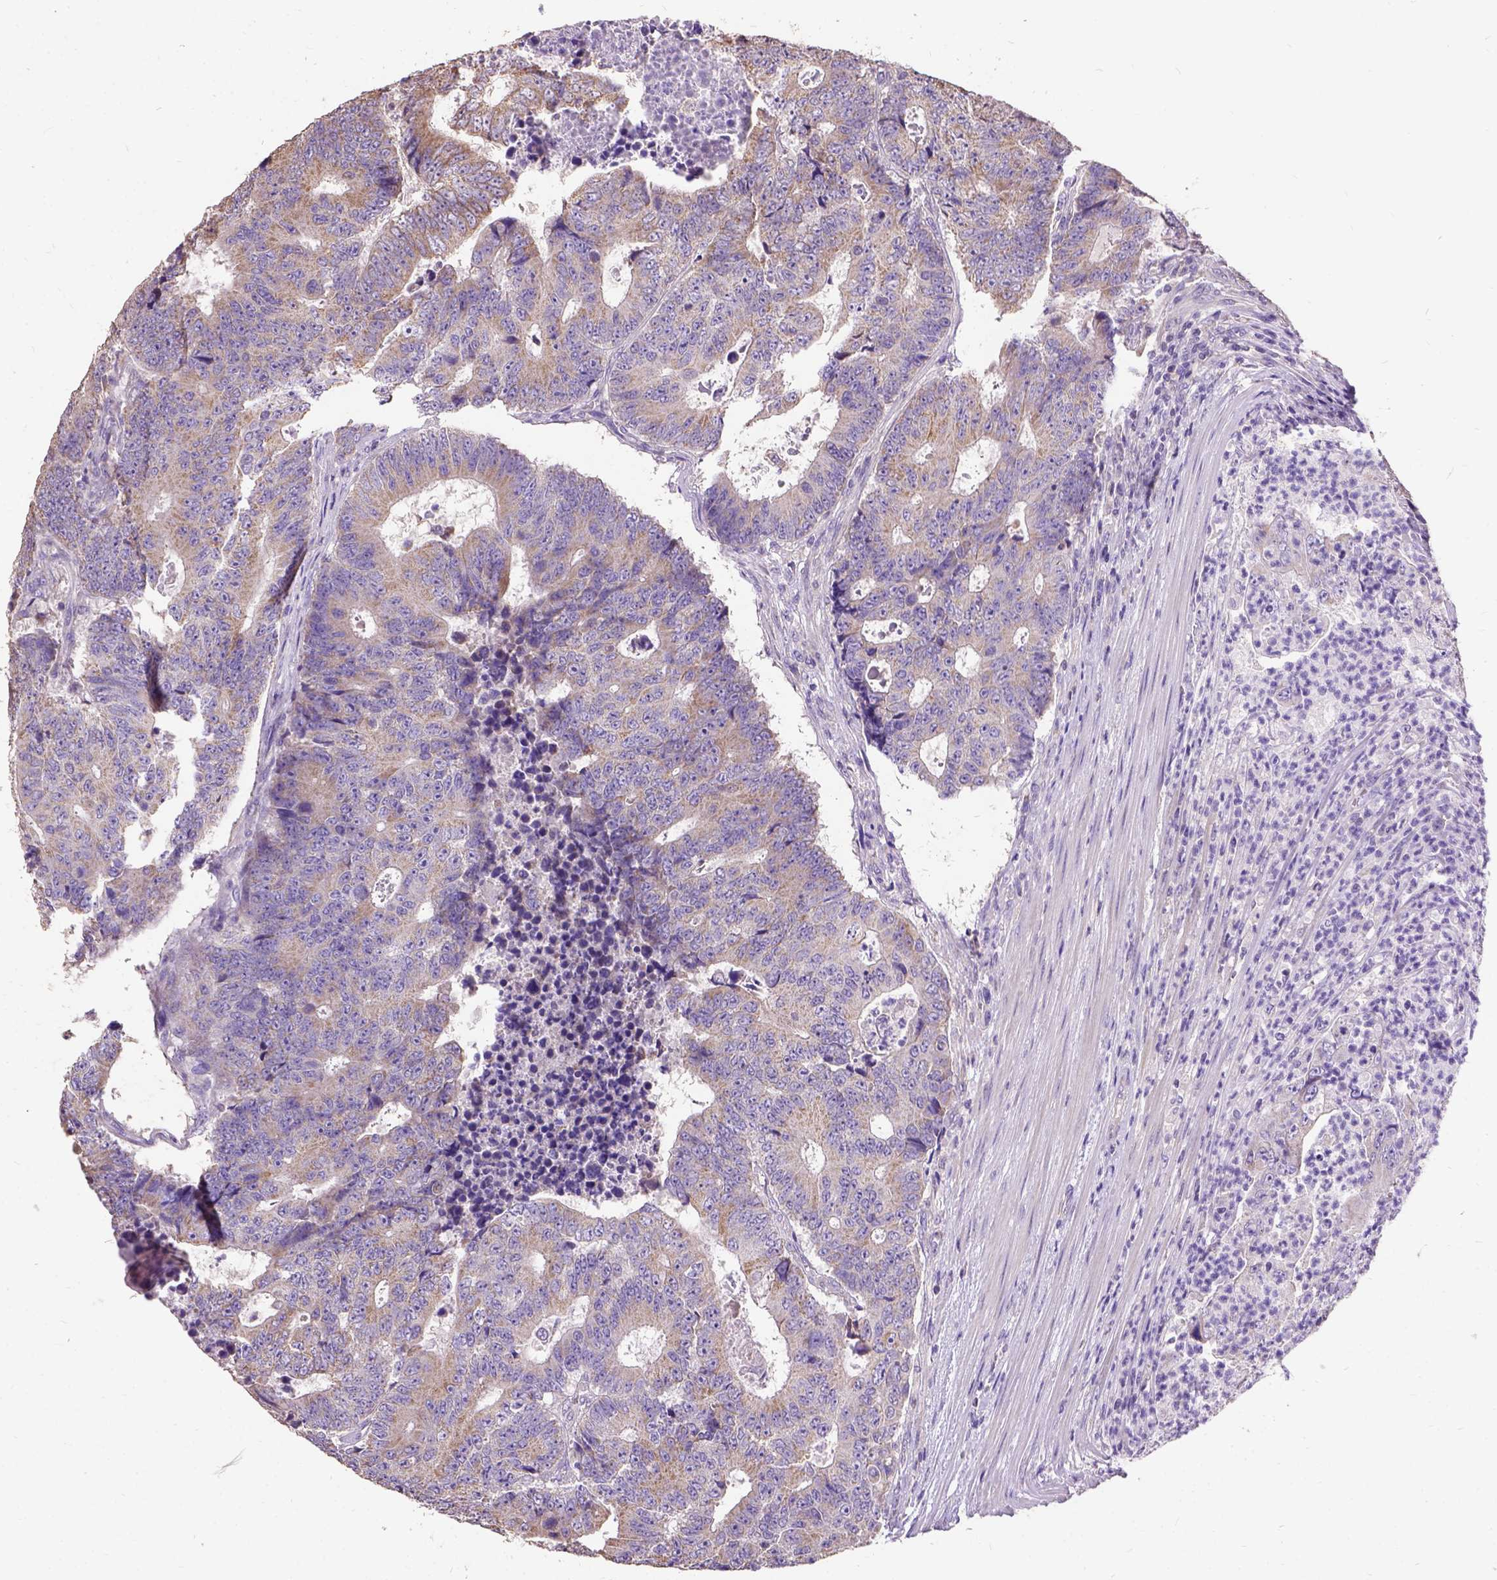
{"staining": {"intensity": "moderate", "quantity": ">75%", "location": "cytoplasmic/membranous"}, "tissue": "colorectal cancer", "cell_type": "Tumor cells", "image_type": "cancer", "snomed": [{"axis": "morphology", "description": "Adenocarcinoma, NOS"}, {"axis": "topography", "description": "Colon"}], "caption": "Colorectal cancer tissue displays moderate cytoplasmic/membranous staining in approximately >75% of tumor cells The protein is shown in brown color, while the nuclei are stained blue.", "gene": "DQX1", "patient": {"sex": "female", "age": 48}}